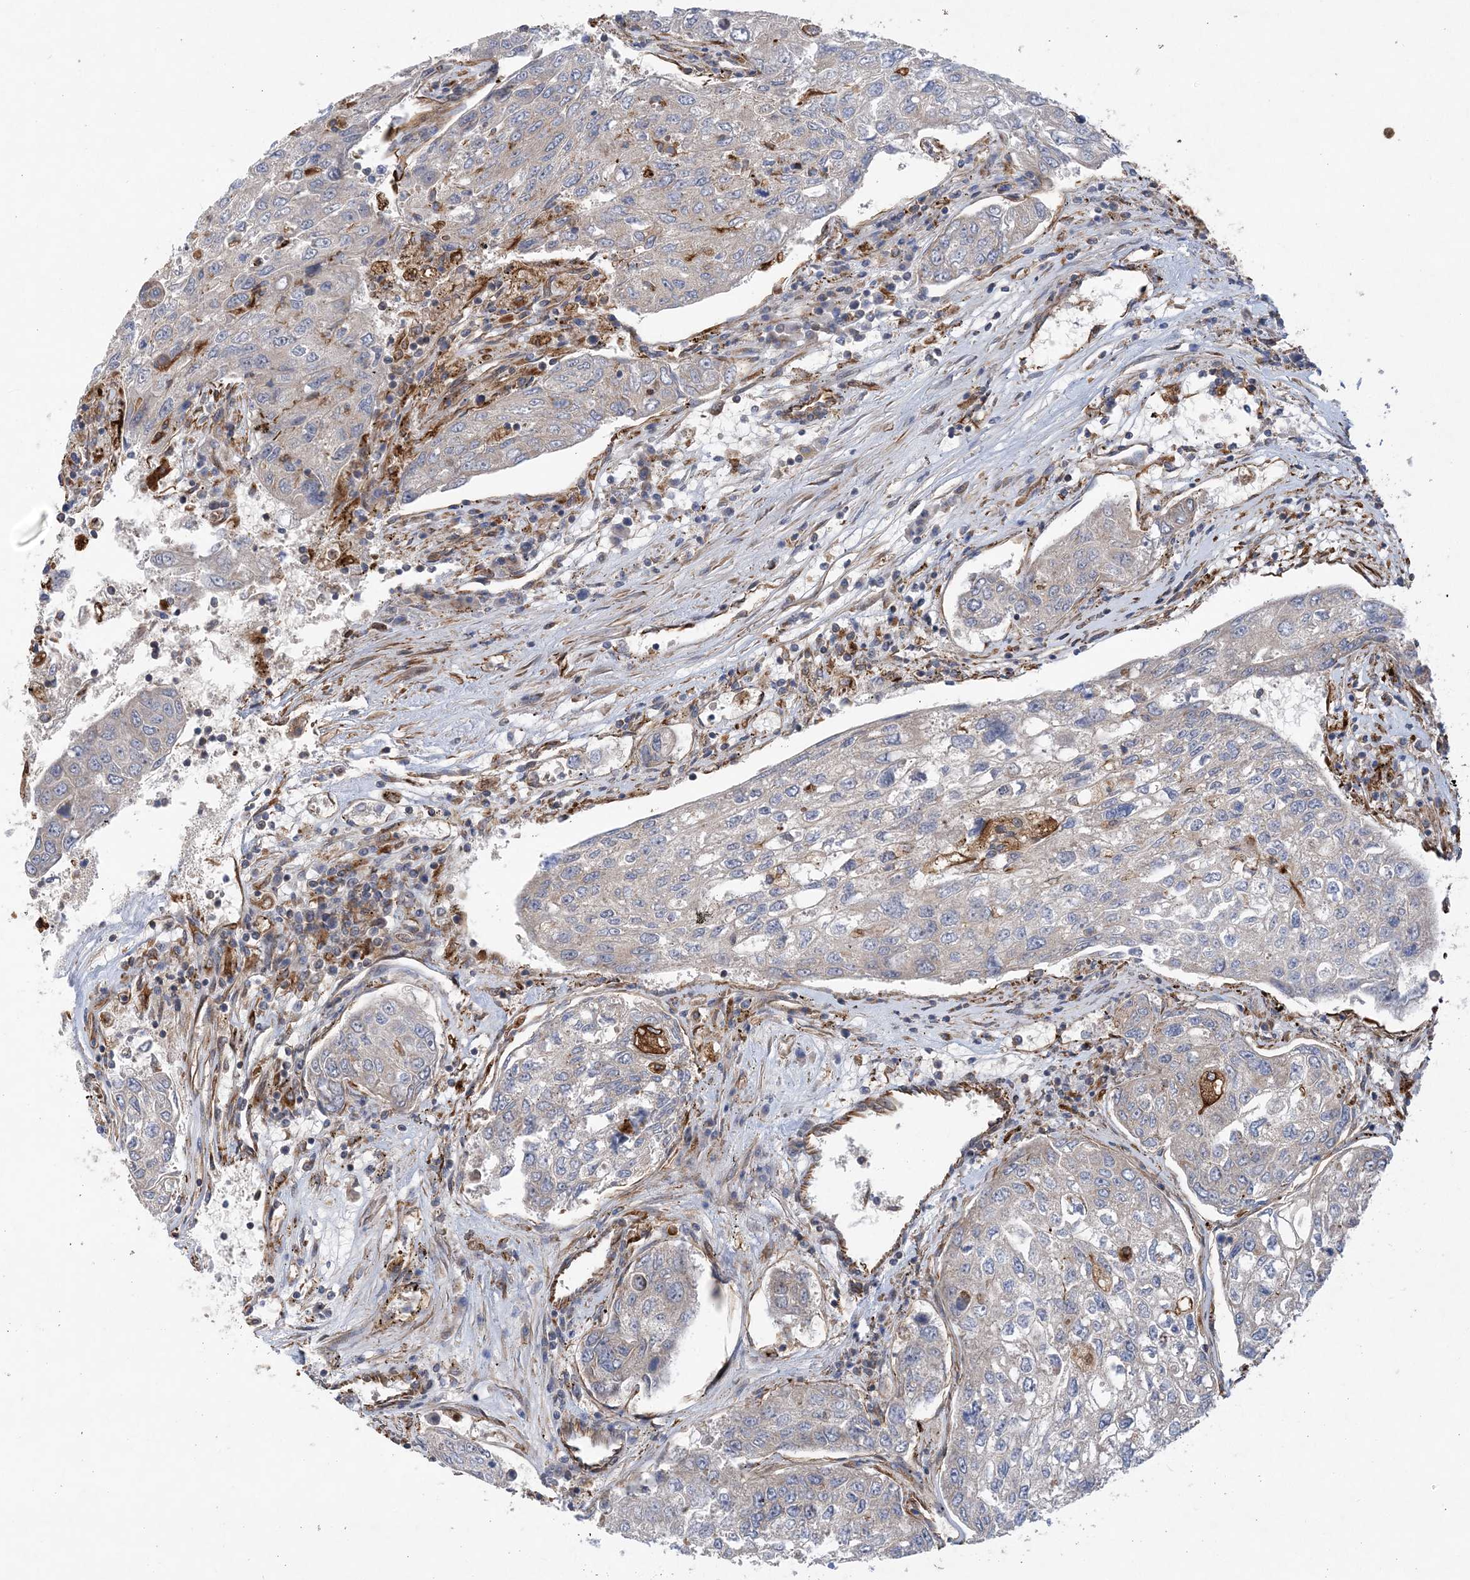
{"staining": {"intensity": "negative", "quantity": "none", "location": "none"}, "tissue": "urothelial cancer", "cell_type": "Tumor cells", "image_type": "cancer", "snomed": [{"axis": "morphology", "description": "Urothelial carcinoma, High grade"}, {"axis": "topography", "description": "Lymph node"}, {"axis": "topography", "description": "Urinary bladder"}], "caption": "Urothelial carcinoma (high-grade) stained for a protein using immunohistochemistry (IHC) shows no expression tumor cells.", "gene": "FAM114A2", "patient": {"sex": "male", "age": 51}}